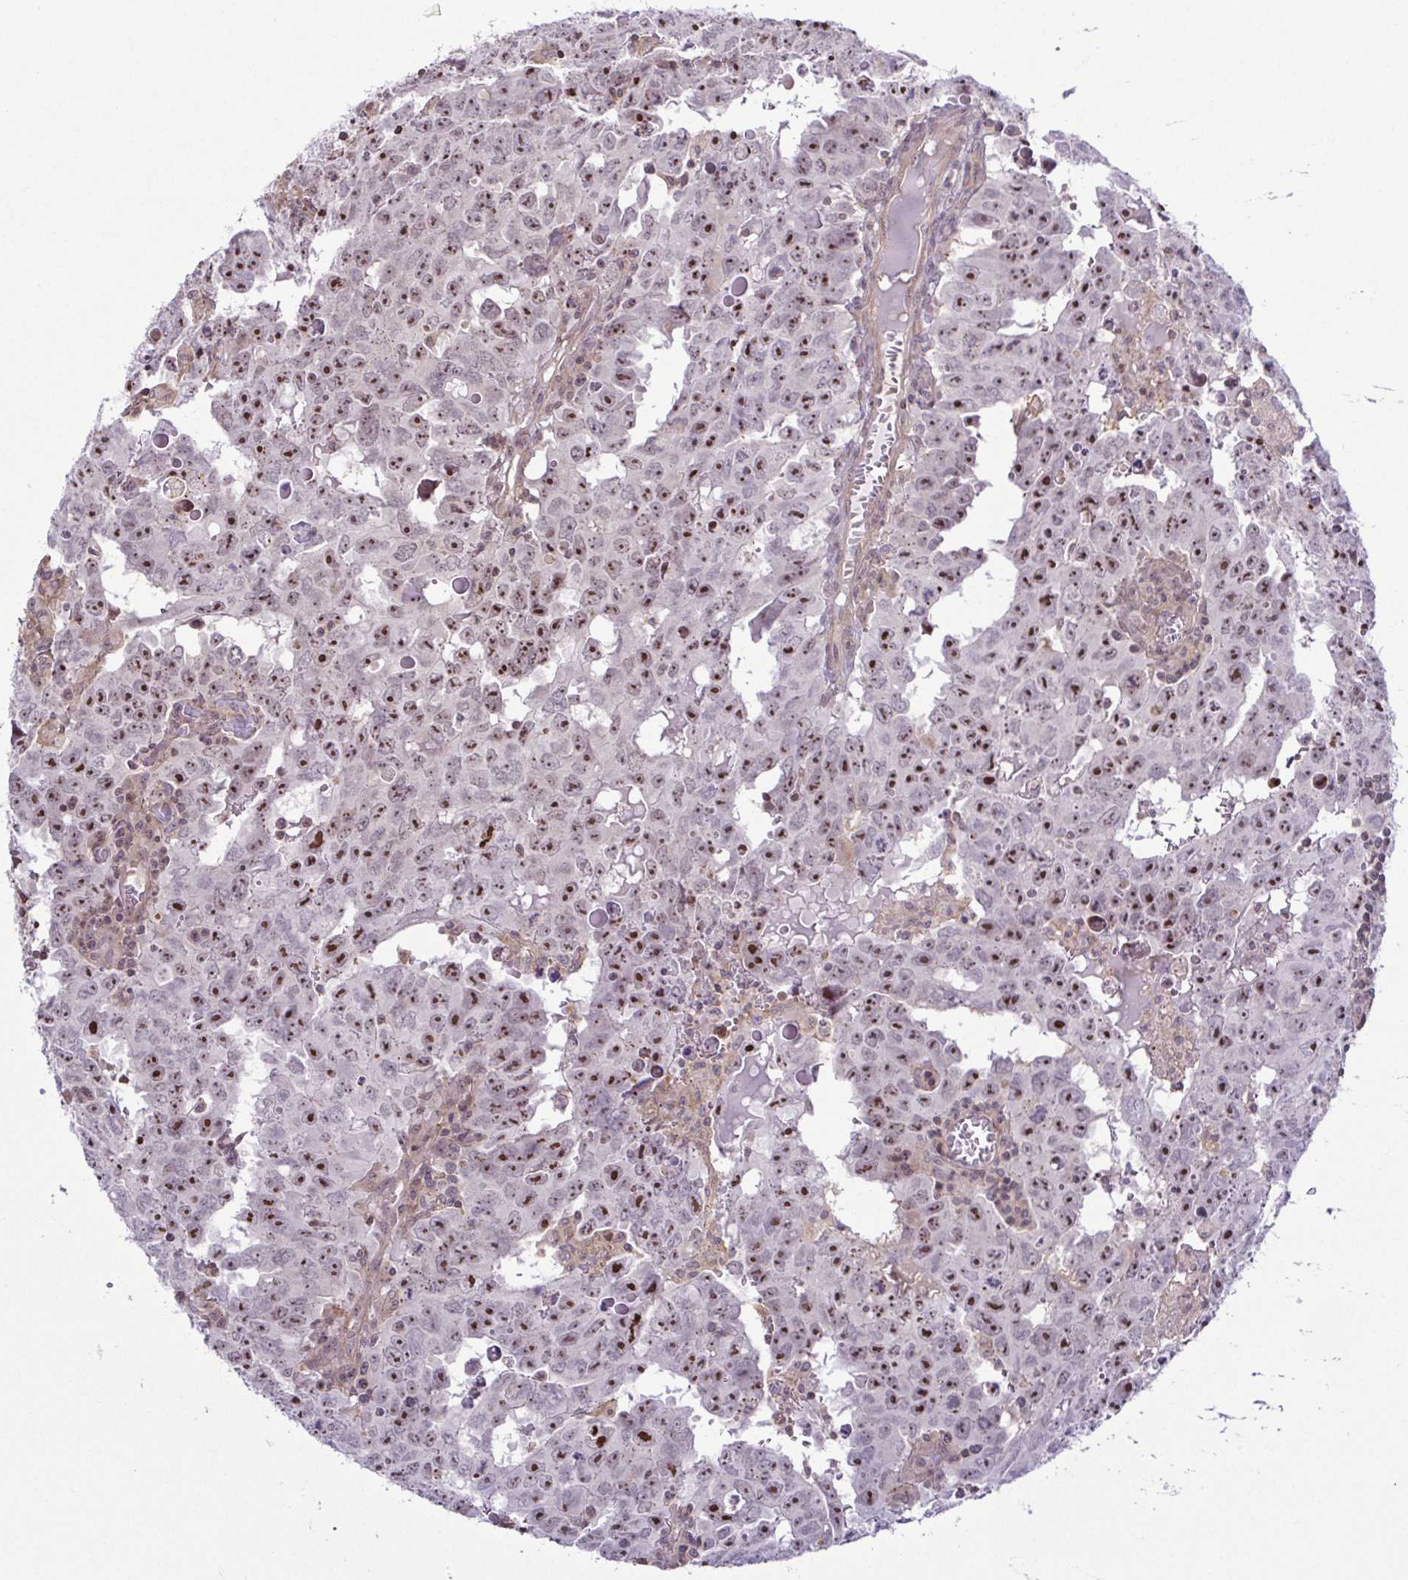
{"staining": {"intensity": "strong", "quantity": "25%-75%", "location": "nuclear"}, "tissue": "testis cancer", "cell_type": "Tumor cells", "image_type": "cancer", "snomed": [{"axis": "morphology", "description": "Carcinoma, Embryonal, NOS"}, {"axis": "topography", "description": "Testis"}], "caption": "Brown immunohistochemical staining in human testis cancer reveals strong nuclear positivity in about 25%-75% of tumor cells.", "gene": "RSL24D1", "patient": {"sex": "male", "age": 22}}